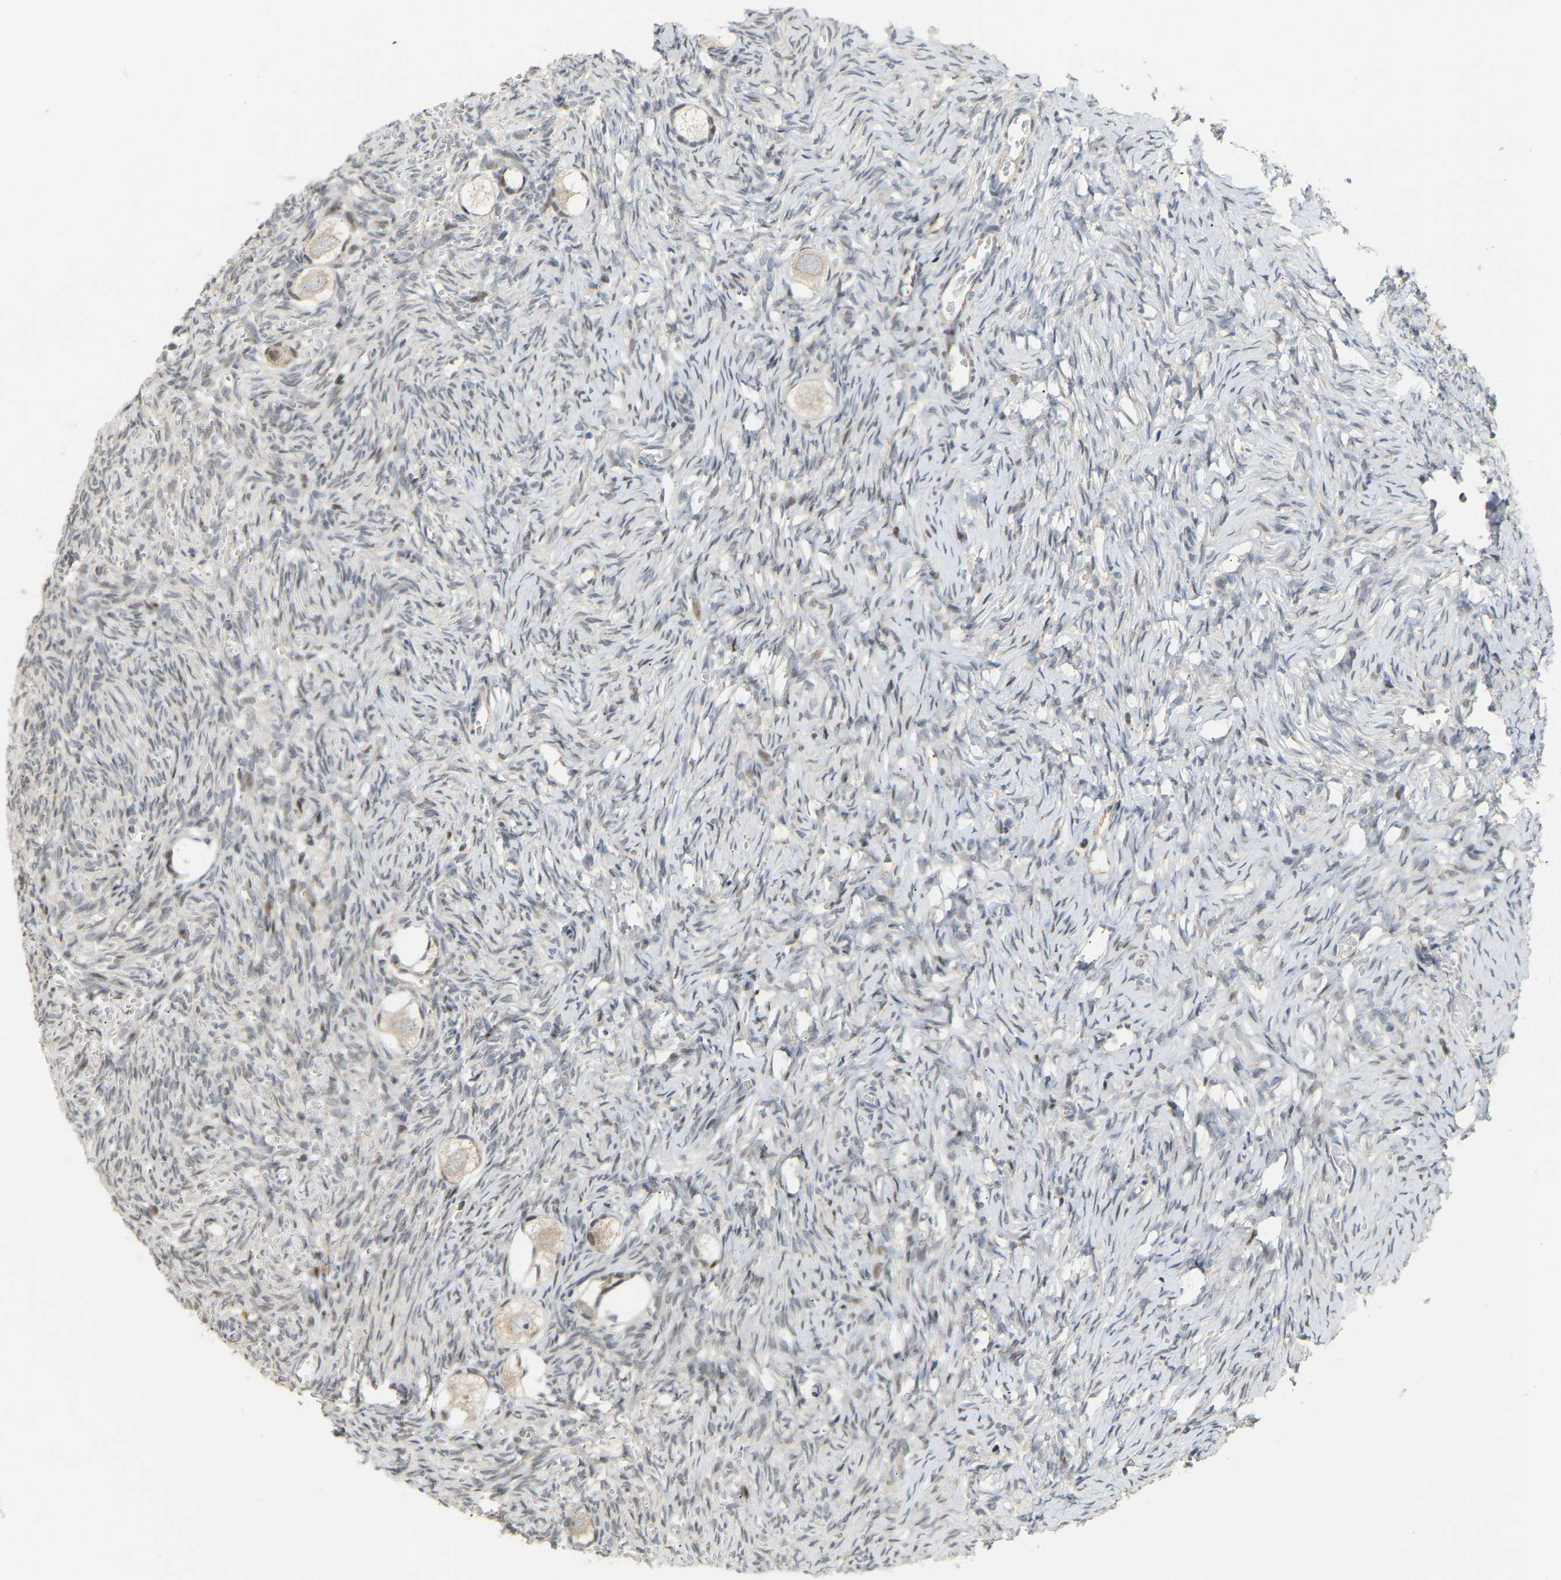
{"staining": {"intensity": "weak", "quantity": ">75%", "location": "cytoplasmic/membranous"}, "tissue": "ovary", "cell_type": "Follicle cells", "image_type": "normal", "snomed": [{"axis": "morphology", "description": "Normal tissue, NOS"}, {"axis": "topography", "description": "Ovary"}], "caption": "Immunohistochemical staining of normal ovary reveals low levels of weak cytoplasmic/membranous expression in approximately >75% of follicle cells. The staining was performed using DAB (3,3'-diaminobenzidine), with brown indicating positive protein expression. Nuclei are stained blue with hematoxylin.", "gene": "PTPN4", "patient": {"sex": "female", "age": 27}}